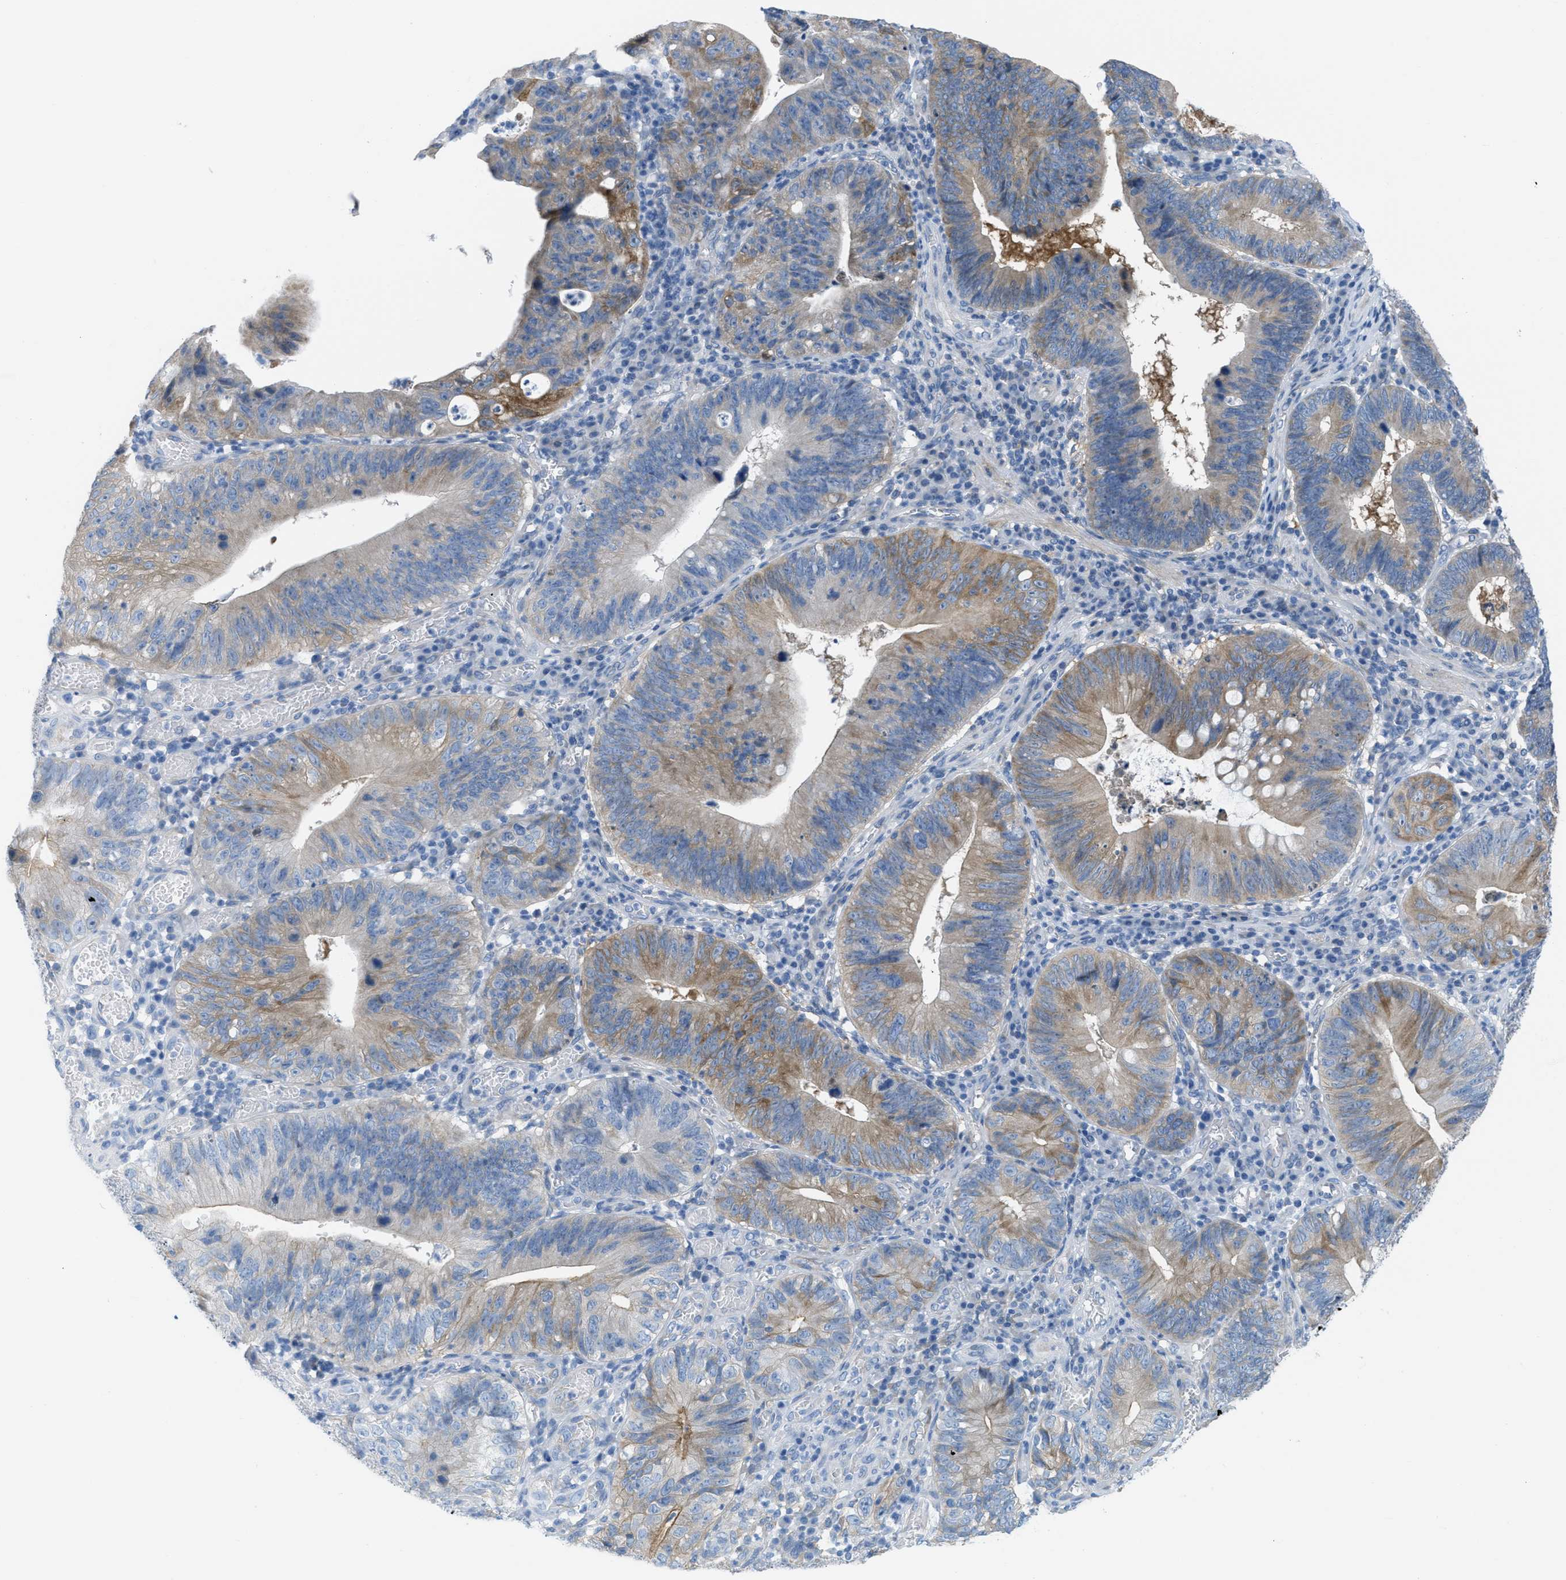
{"staining": {"intensity": "moderate", "quantity": ">75%", "location": "cytoplasmic/membranous"}, "tissue": "stomach cancer", "cell_type": "Tumor cells", "image_type": "cancer", "snomed": [{"axis": "morphology", "description": "Adenocarcinoma, NOS"}, {"axis": "topography", "description": "Stomach"}], "caption": "Protein analysis of stomach adenocarcinoma tissue shows moderate cytoplasmic/membranous staining in approximately >75% of tumor cells.", "gene": "ASGR1", "patient": {"sex": "male", "age": 59}}